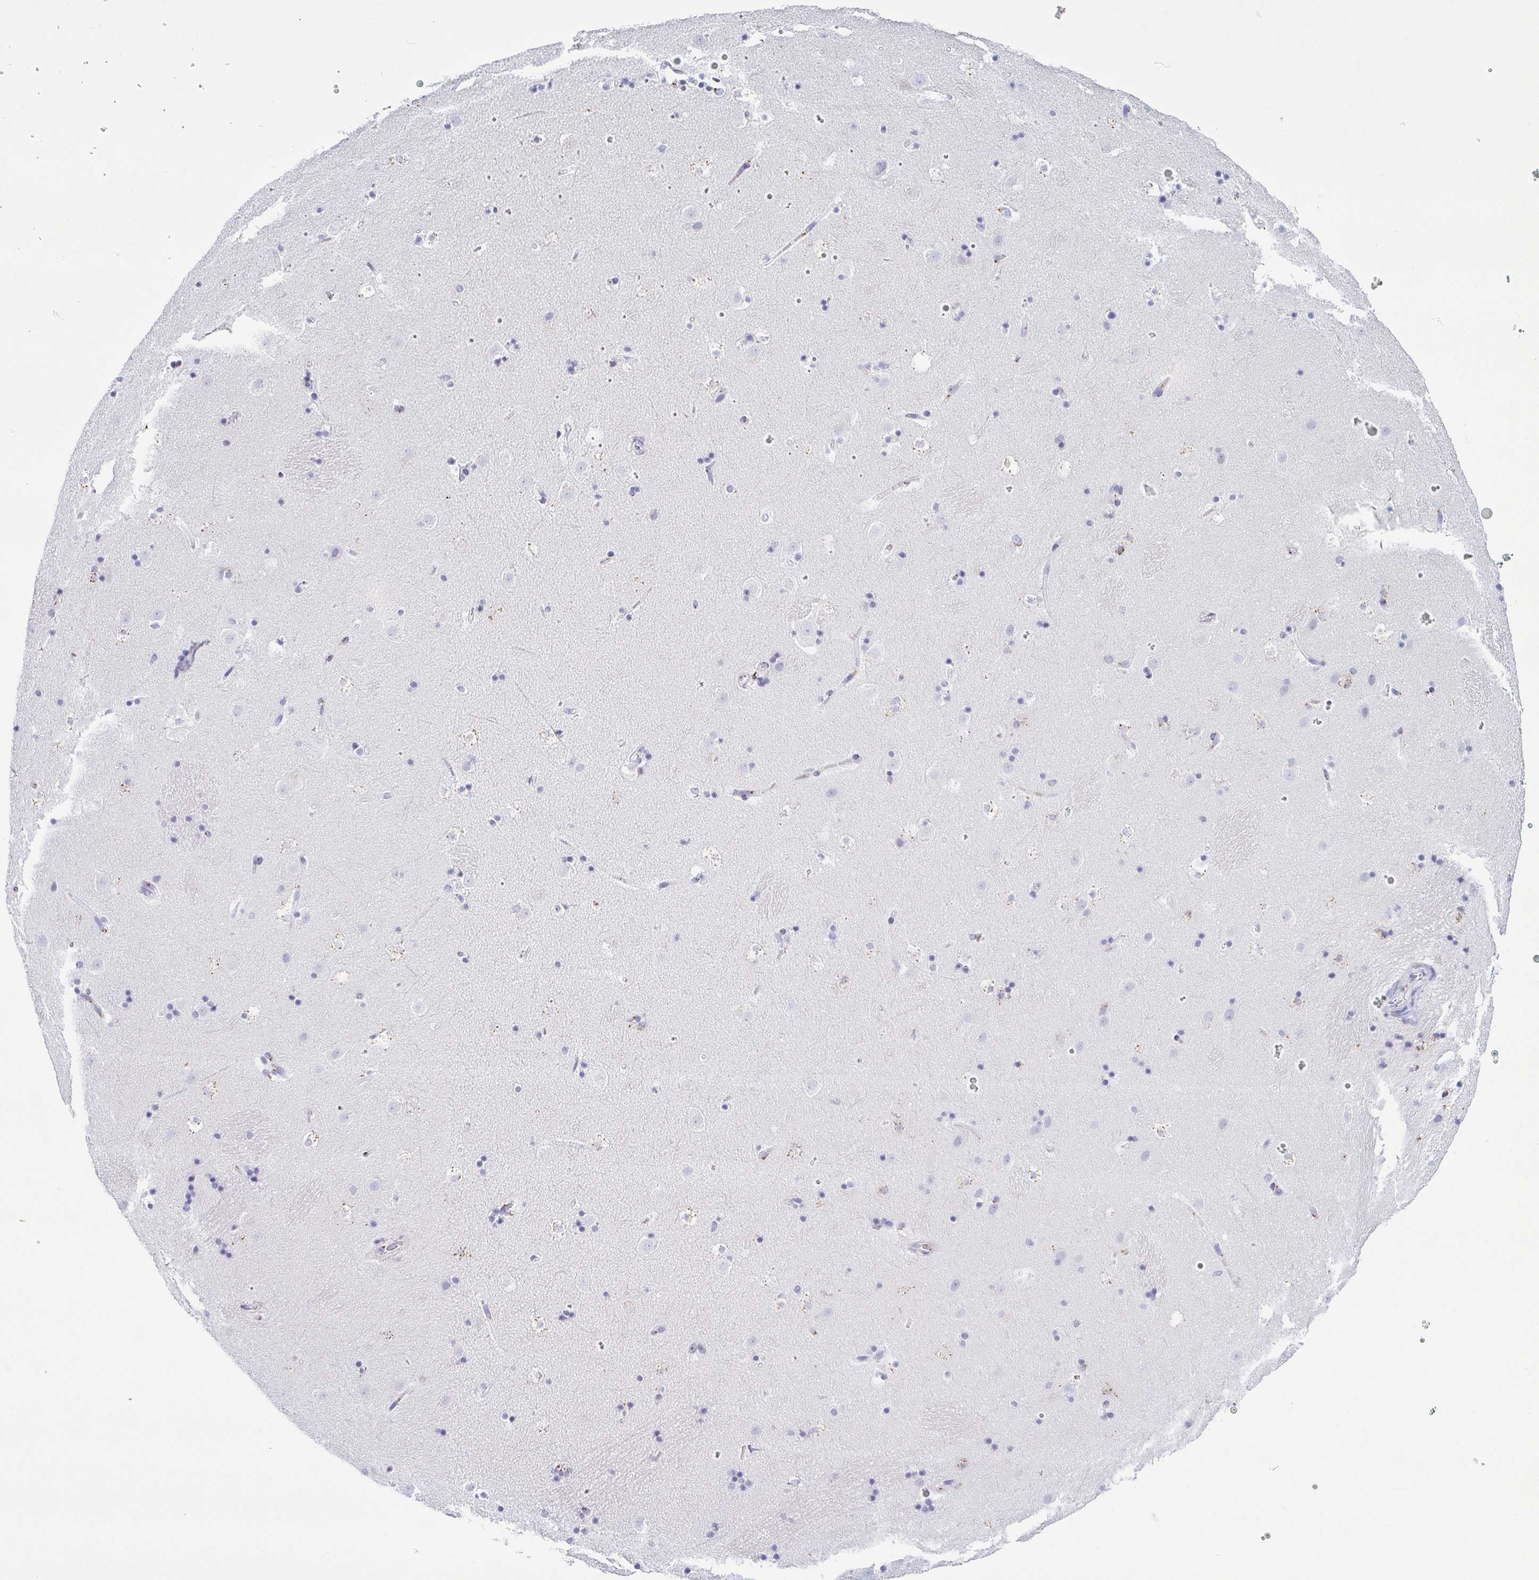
{"staining": {"intensity": "negative", "quantity": "none", "location": "none"}, "tissue": "caudate", "cell_type": "Glial cells", "image_type": "normal", "snomed": [{"axis": "morphology", "description": "Normal tissue, NOS"}, {"axis": "topography", "description": "Lateral ventricle wall"}], "caption": "This is an immunohistochemistry (IHC) micrograph of unremarkable human caudate. There is no expression in glial cells.", "gene": "SULT1B1", "patient": {"sex": "male", "age": 37}}